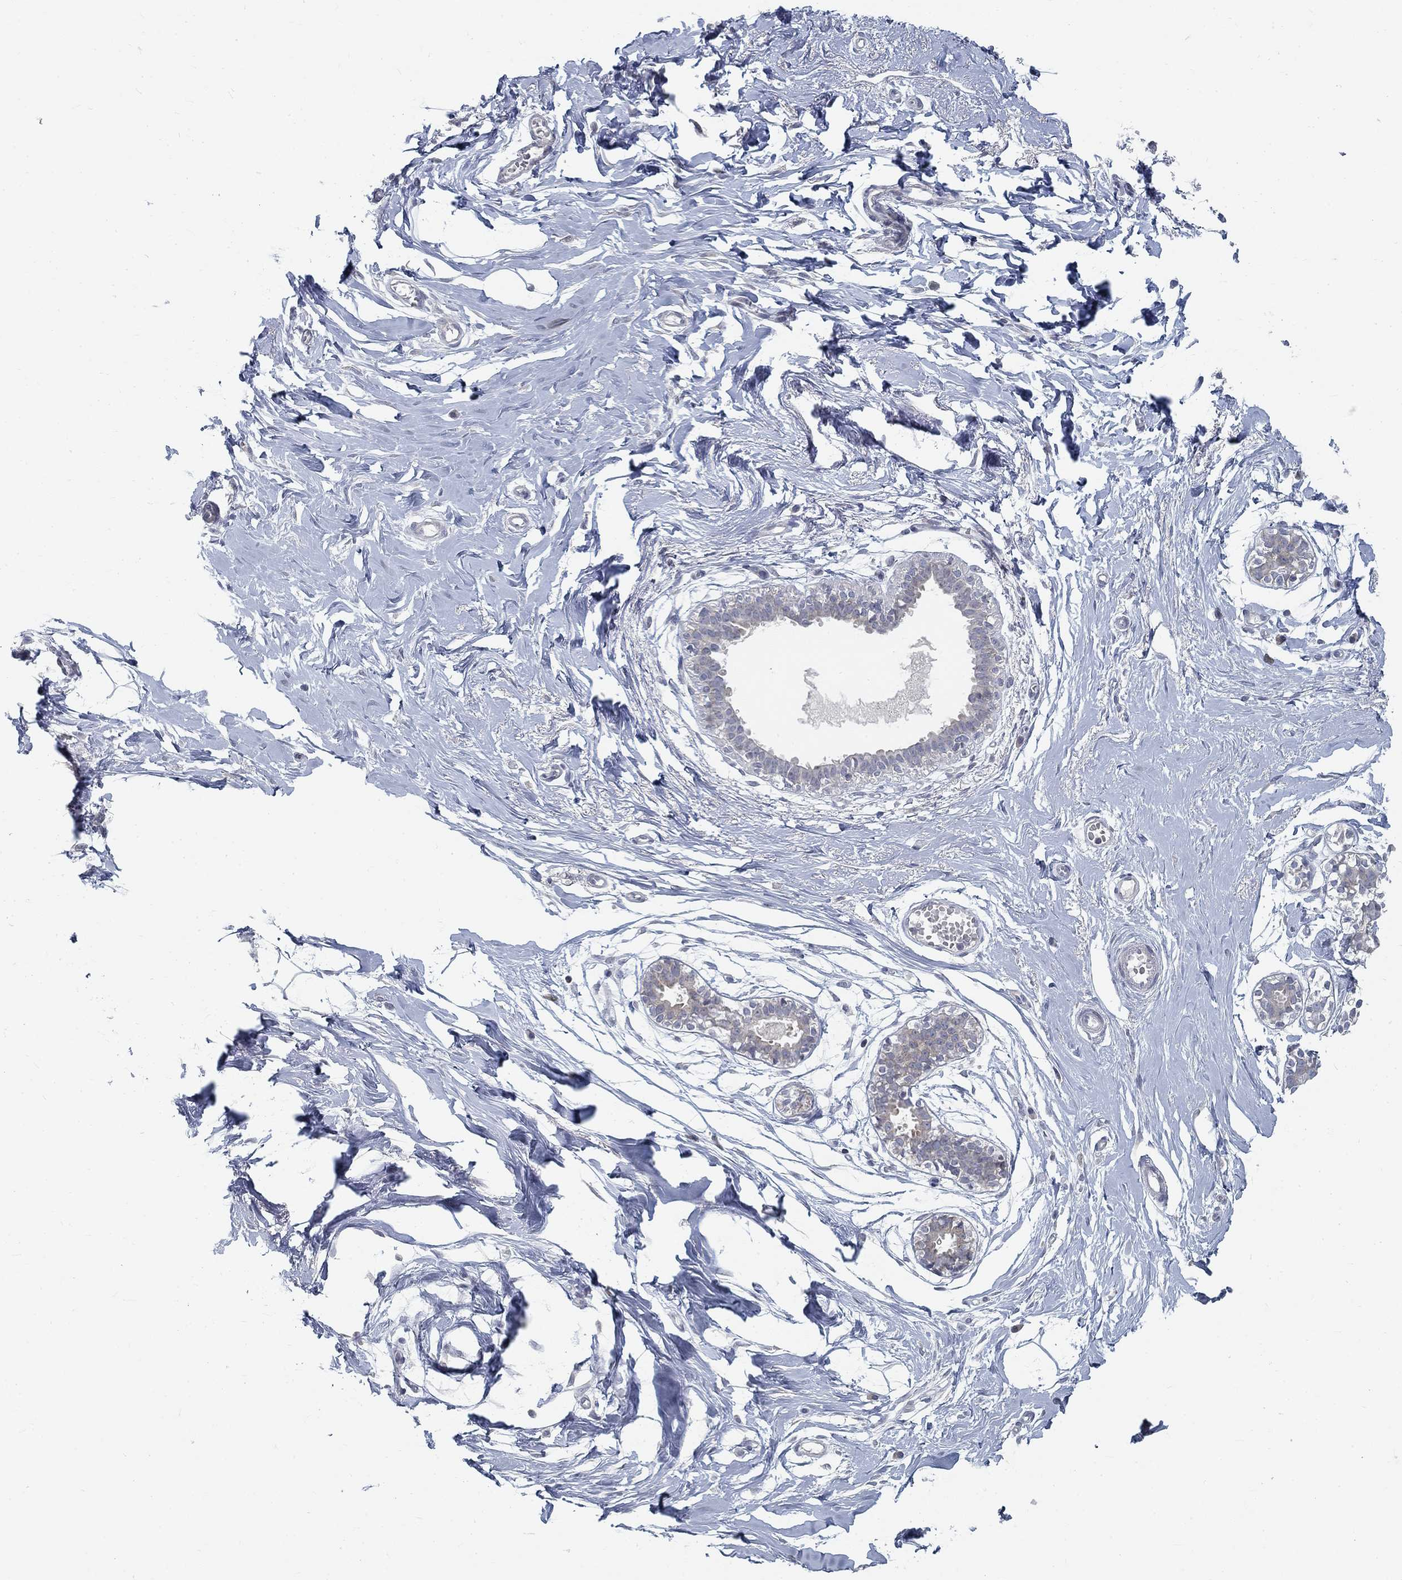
{"staining": {"intensity": "negative", "quantity": "none", "location": "none"}, "tissue": "breast", "cell_type": "Adipocytes", "image_type": "normal", "snomed": [{"axis": "morphology", "description": "Normal tissue, NOS"}, {"axis": "topography", "description": "Breast"}], "caption": "An immunohistochemistry micrograph of normal breast is shown. There is no staining in adipocytes of breast. (DAB (3,3'-diaminobenzidine) immunohistochemistry with hematoxylin counter stain).", "gene": "ATP1A3", "patient": {"sex": "female", "age": 49}}